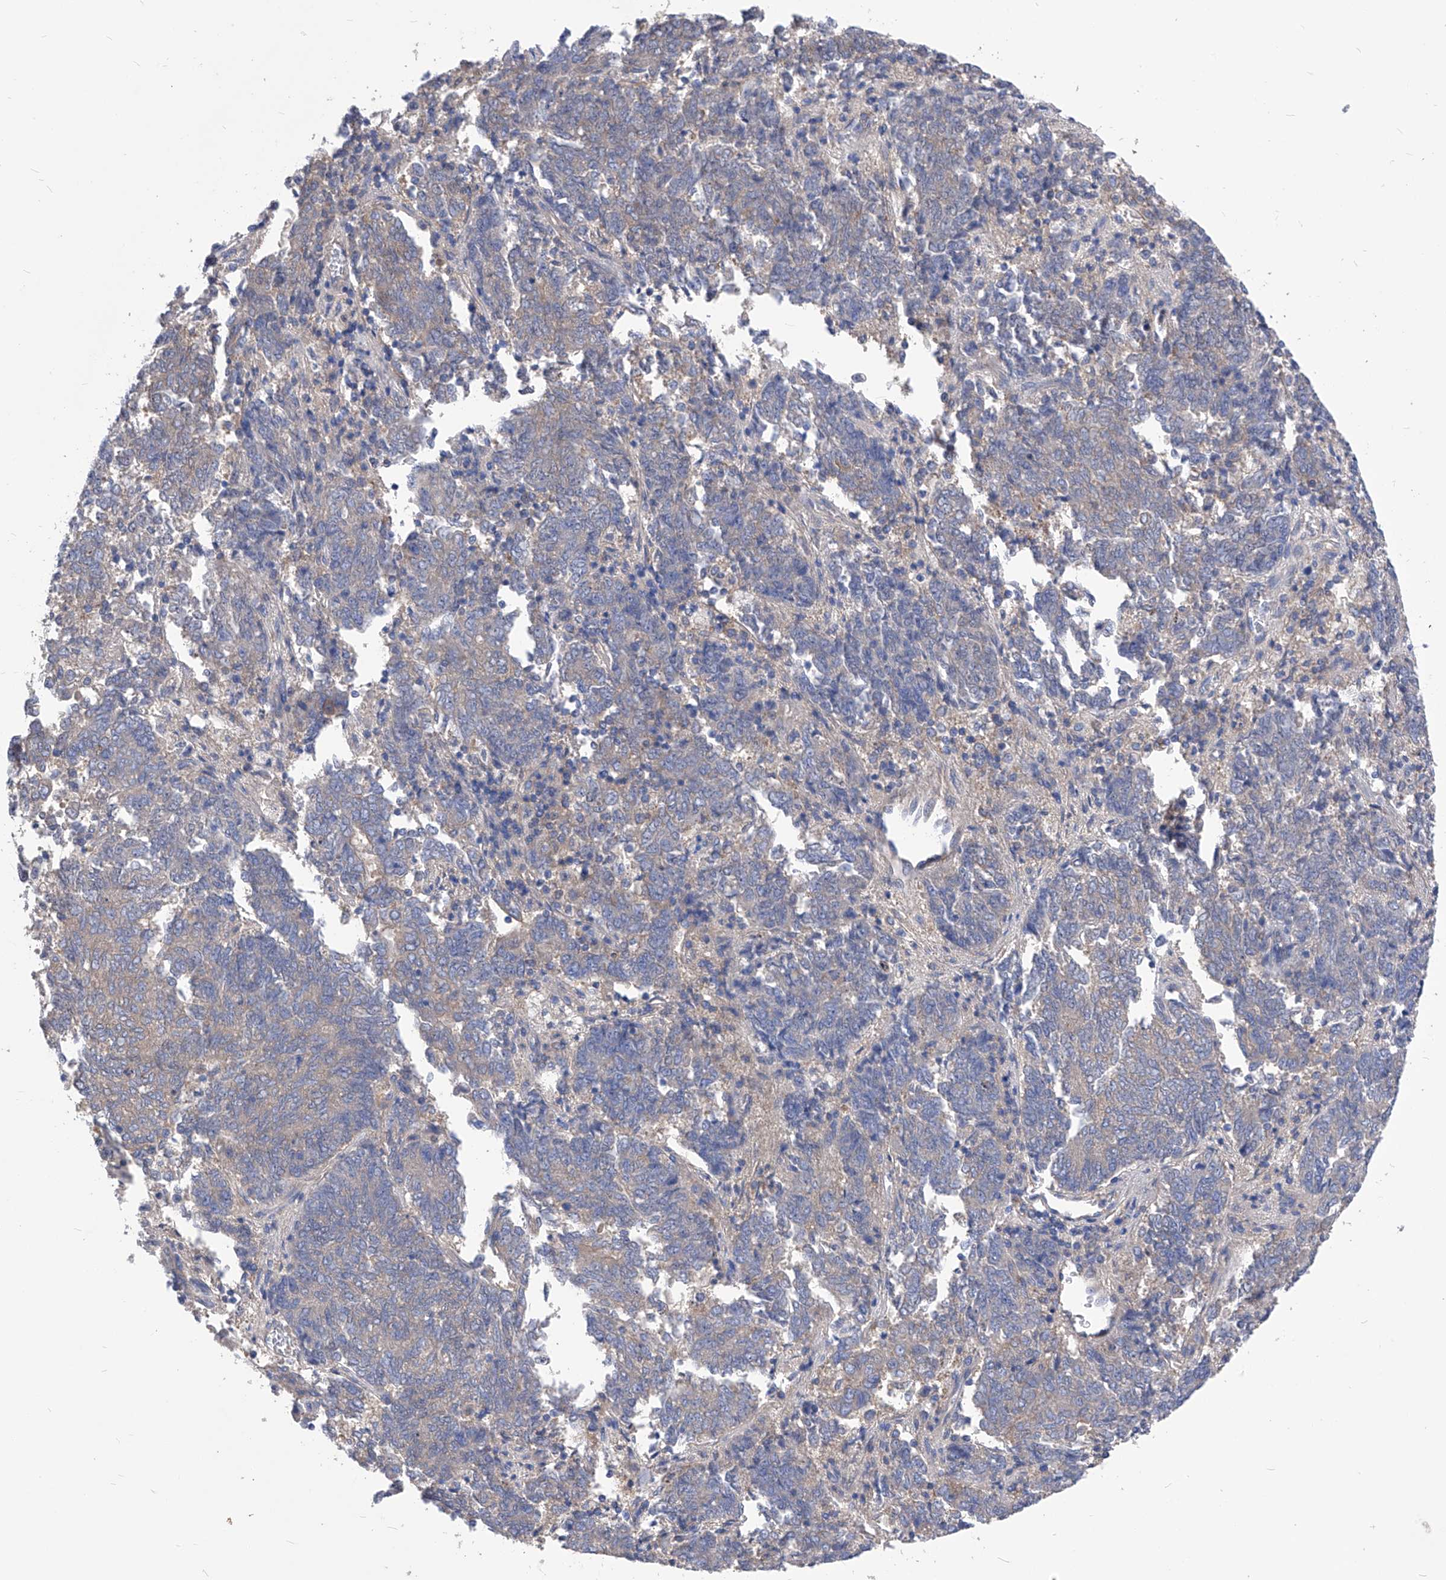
{"staining": {"intensity": "weak", "quantity": "<25%", "location": "cytoplasmic/membranous"}, "tissue": "endometrial cancer", "cell_type": "Tumor cells", "image_type": "cancer", "snomed": [{"axis": "morphology", "description": "Adenocarcinoma, NOS"}, {"axis": "topography", "description": "Endometrium"}], "caption": "Immunohistochemical staining of human adenocarcinoma (endometrial) displays no significant staining in tumor cells. (DAB (3,3'-diaminobenzidine) IHC with hematoxylin counter stain).", "gene": "XPNPEP1", "patient": {"sex": "female", "age": 80}}